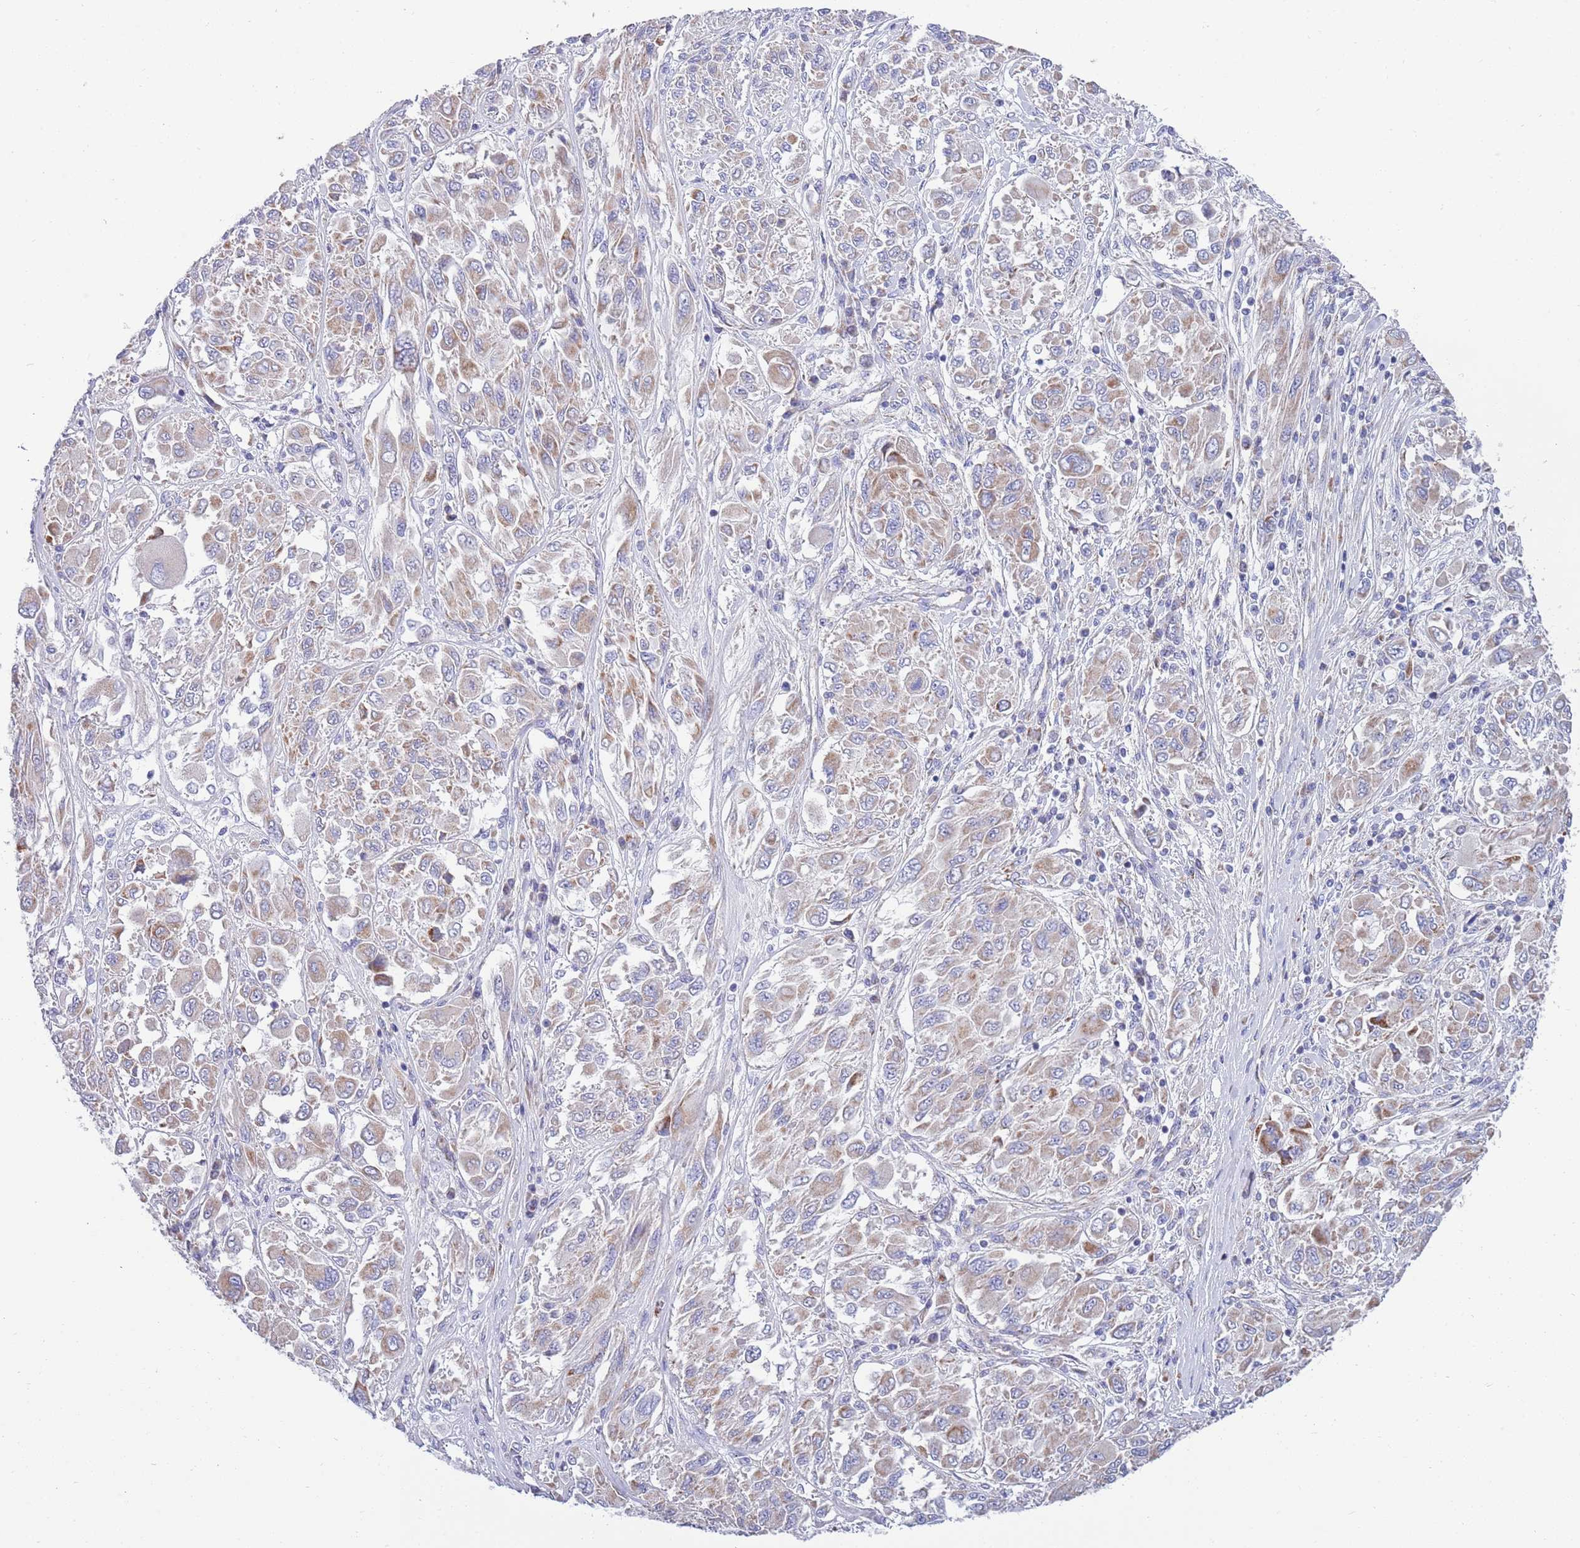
{"staining": {"intensity": "weak", "quantity": ">75%", "location": "cytoplasmic/membranous"}, "tissue": "melanoma", "cell_type": "Tumor cells", "image_type": "cancer", "snomed": [{"axis": "morphology", "description": "Malignant melanoma, NOS"}, {"axis": "topography", "description": "Skin"}], "caption": "A brown stain shows weak cytoplasmic/membranous expression of a protein in human malignant melanoma tumor cells.", "gene": "EMC8", "patient": {"sex": "female", "age": 91}}